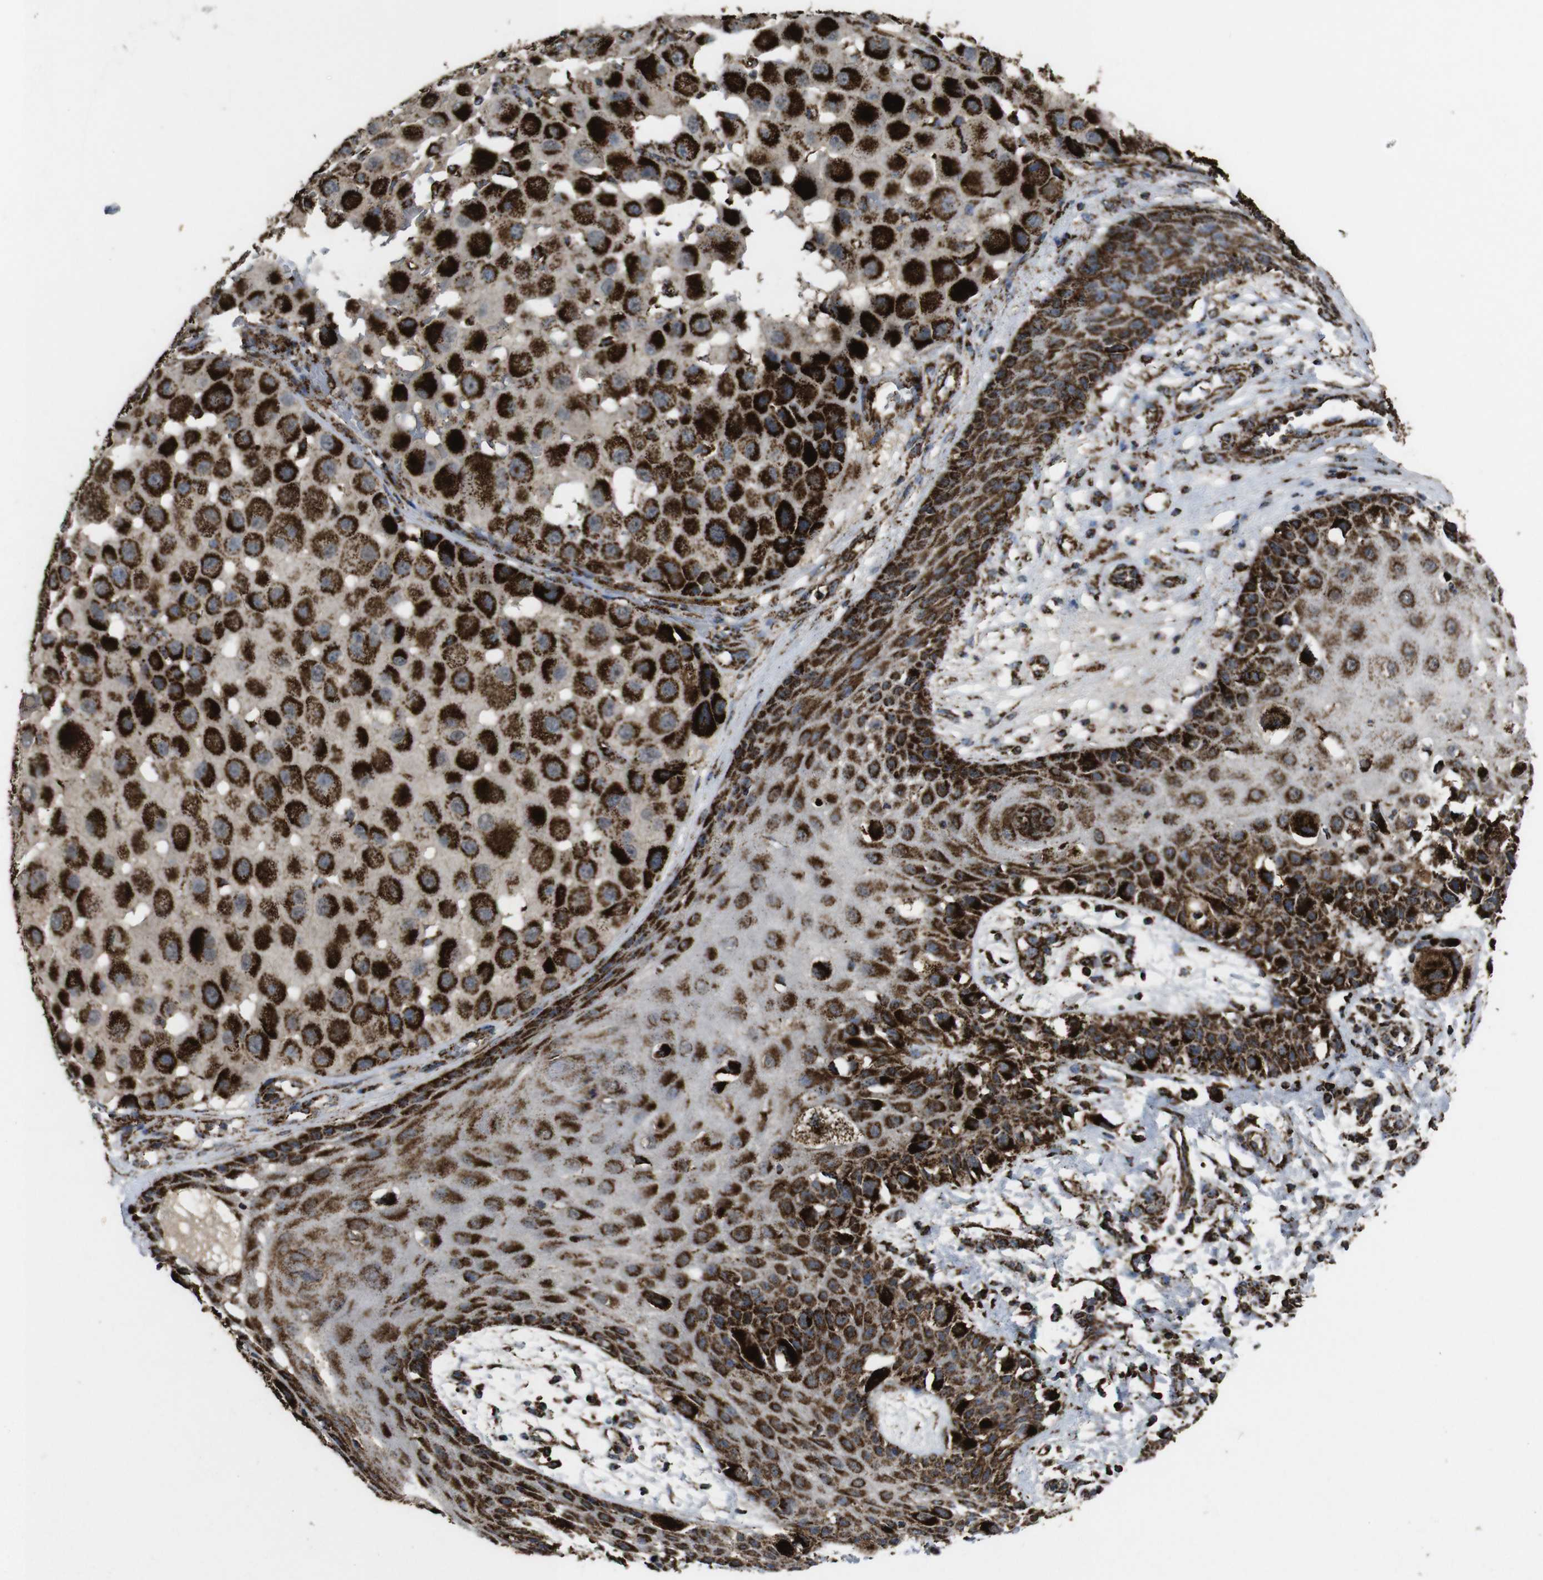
{"staining": {"intensity": "strong", "quantity": ">75%", "location": "cytoplasmic/membranous"}, "tissue": "melanoma", "cell_type": "Tumor cells", "image_type": "cancer", "snomed": [{"axis": "morphology", "description": "Malignant melanoma, NOS"}, {"axis": "topography", "description": "Skin"}], "caption": "Malignant melanoma stained for a protein shows strong cytoplasmic/membranous positivity in tumor cells.", "gene": "ATP5F1A", "patient": {"sex": "female", "age": 81}}